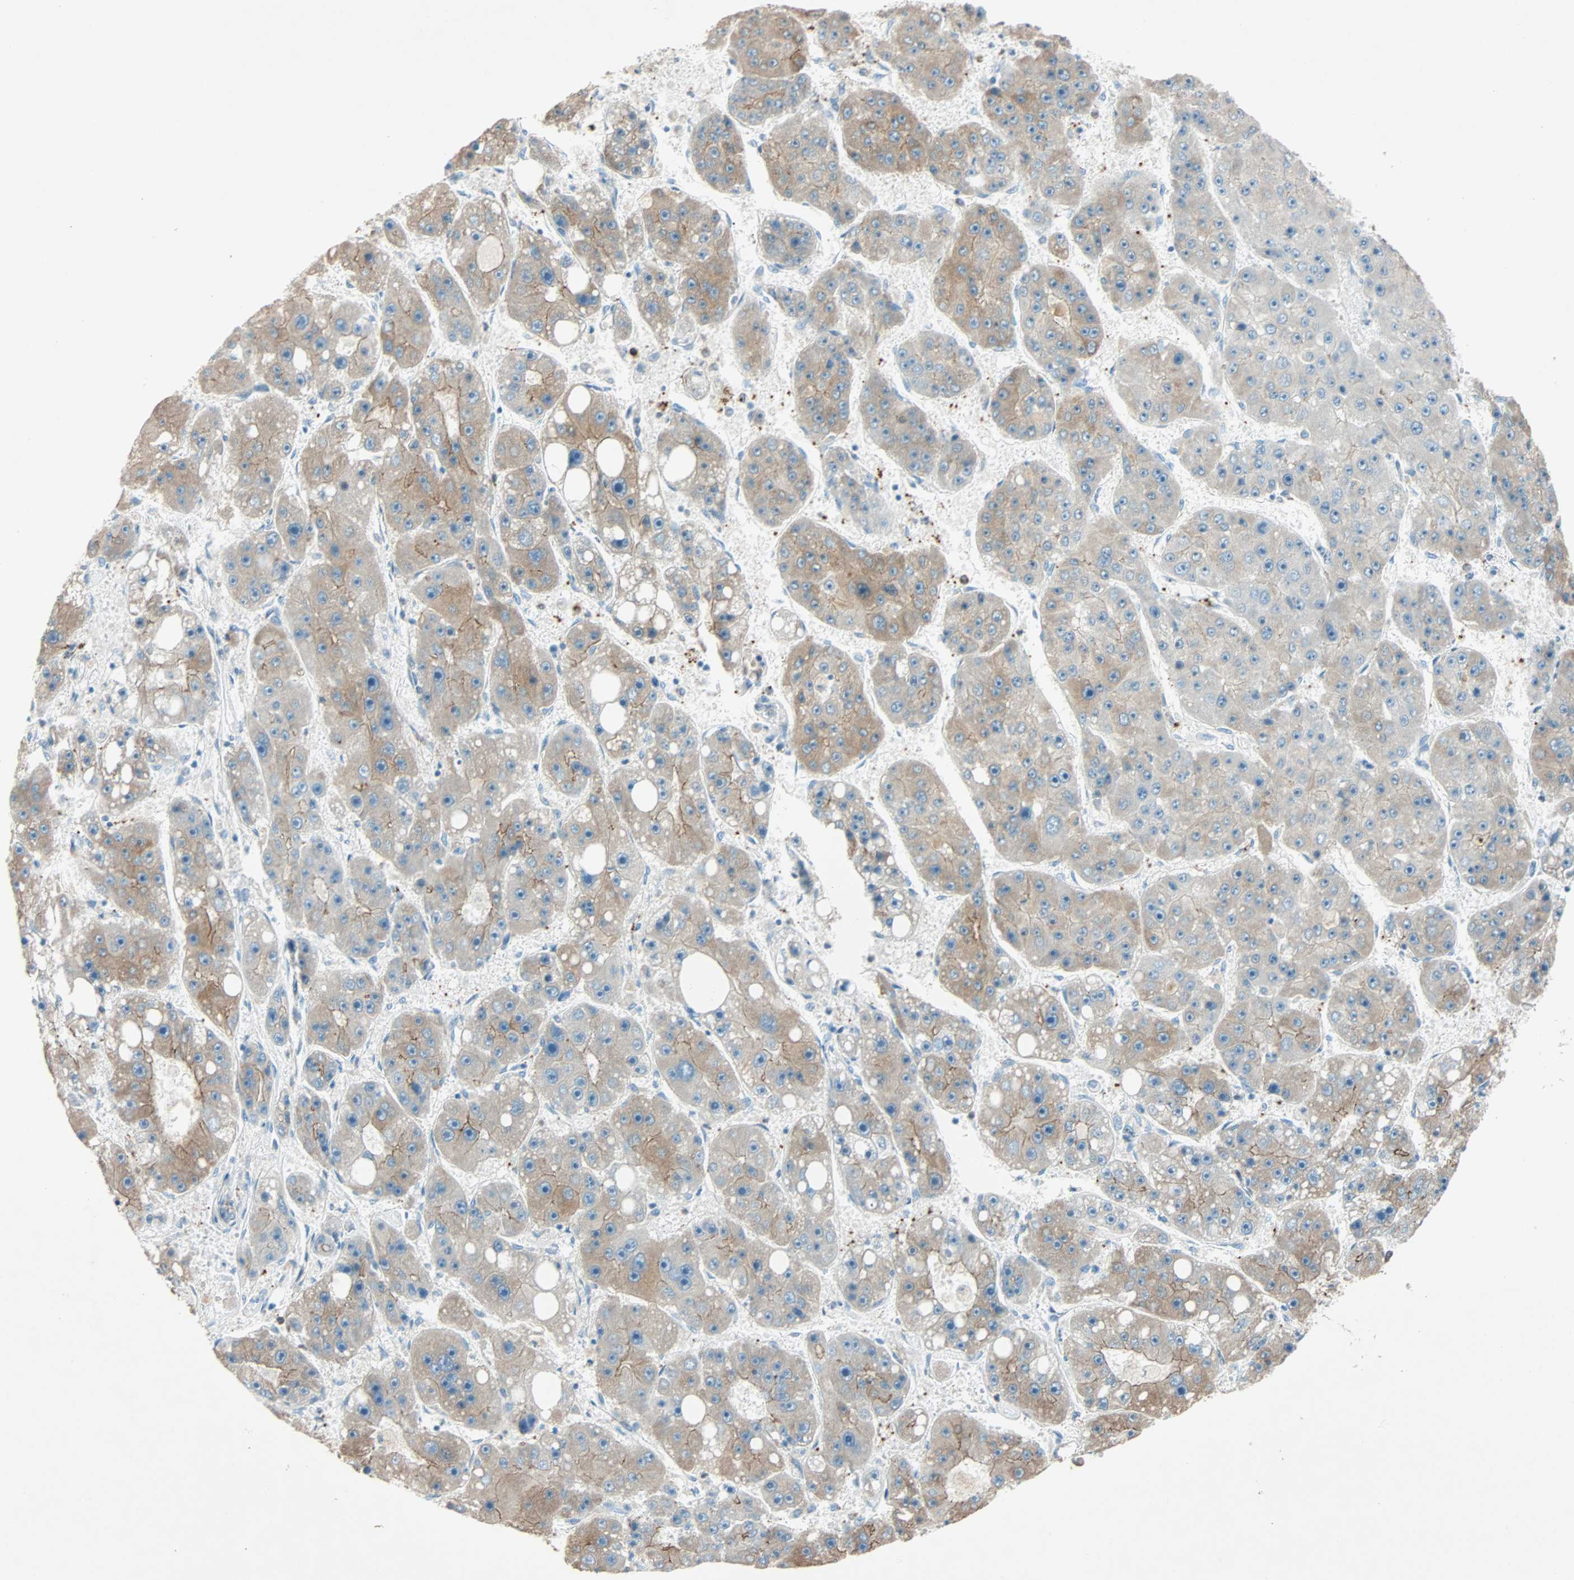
{"staining": {"intensity": "moderate", "quantity": ">75%", "location": "cytoplasmic/membranous"}, "tissue": "liver cancer", "cell_type": "Tumor cells", "image_type": "cancer", "snomed": [{"axis": "morphology", "description": "Carcinoma, Hepatocellular, NOS"}, {"axis": "topography", "description": "Liver"}], "caption": "Protein analysis of liver hepatocellular carcinoma tissue shows moderate cytoplasmic/membranous staining in approximately >75% of tumor cells.", "gene": "LY6G6F", "patient": {"sex": "female", "age": 61}}